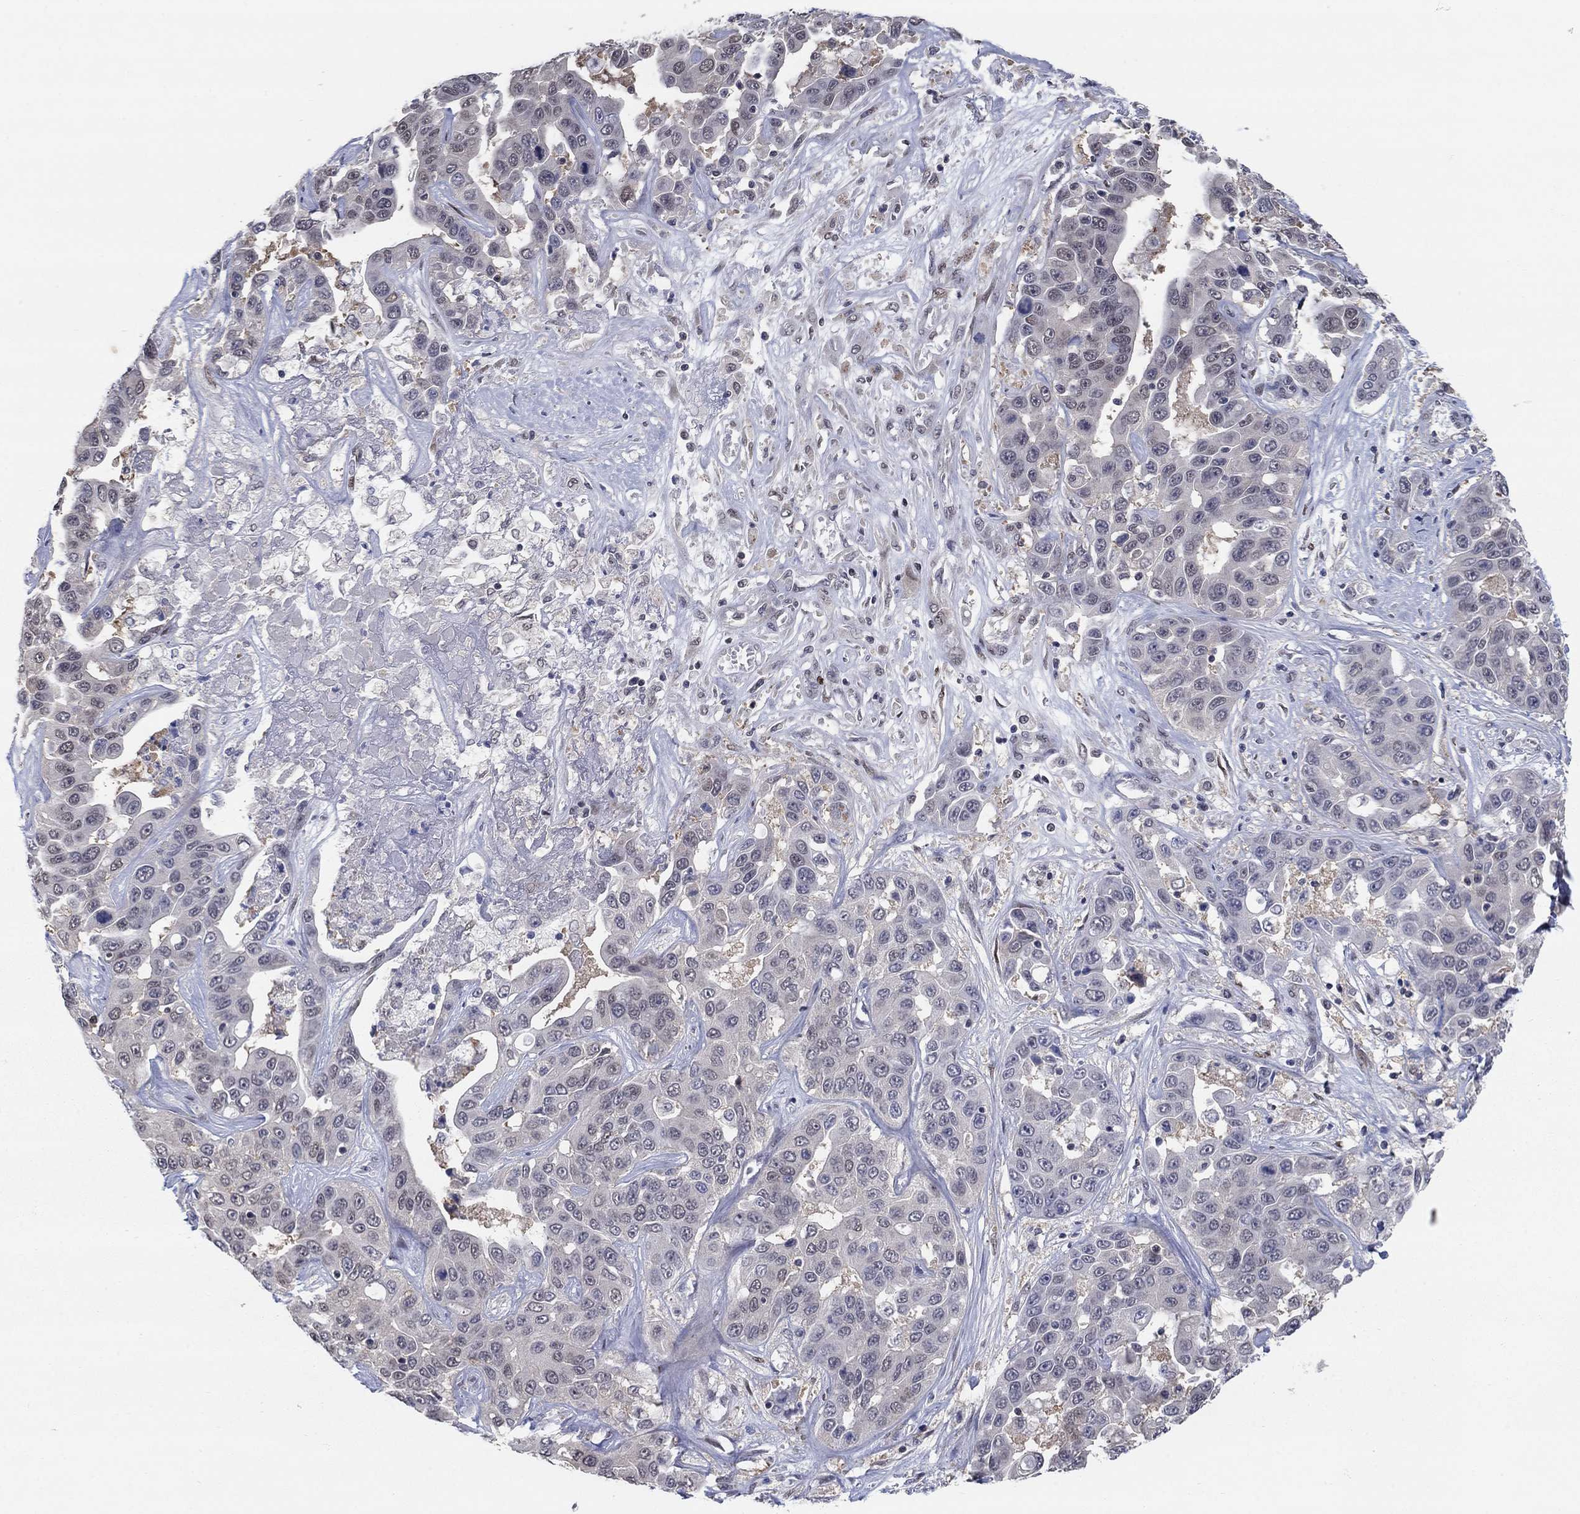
{"staining": {"intensity": "negative", "quantity": "none", "location": "none"}, "tissue": "liver cancer", "cell_type": "Tumor cells", "image_type": "cancer", "snomed": [{"axis": "morphology", "description": "Cholangiocarcinoma"}, {"axis": "topography", "description": "Liver"}], "caption": "DAB (3,3'-diaminobenzidine) immunohistochemical staining of human liver cholangiocarcinoma exhibits no significant expression in tumor cells.", "gene": "CENPE", "patient": {"sex": "female", "age": 52}}